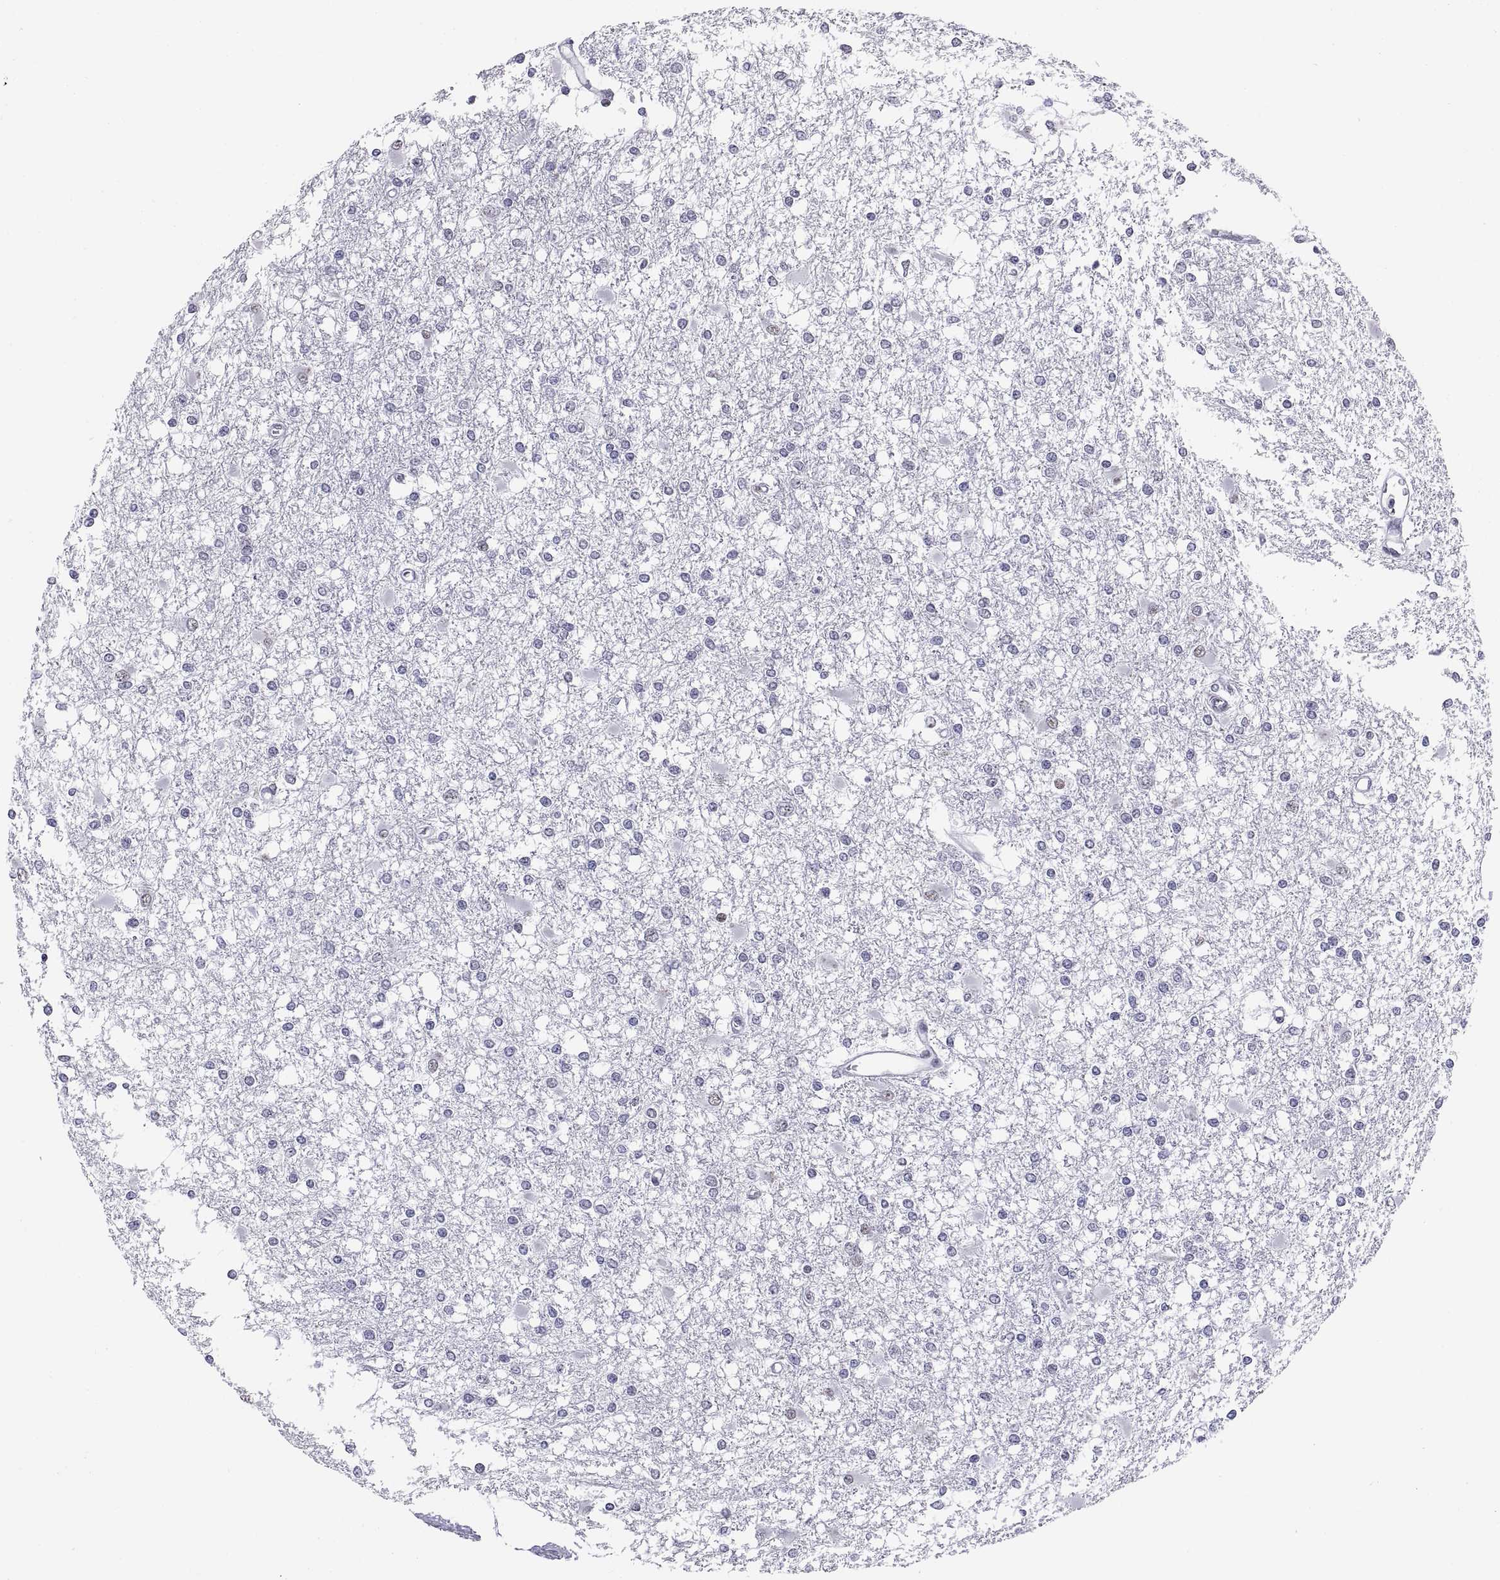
{"staining": {"intensity": "negative", "quantity": "none", "location": "none"}, "tissue": "glioma", "cell_type": "Tumor cells", "image_type": "cancer", "snomed": [{"axis": "morphology", "description": "Glioma, malignant, High grade"}, {"axis": "topography", "description": "Cerebral cortex"}], "caption": "IHC histopathology image of neoplastic tissue: human malignant glioma (high-grade) stained with DAB shows no significant protein staining in tumor cells. (Brightfield microscopy of DAB IHC at high magnification).", "gene": "NEUROD6", "patient": {"sex": "male", "age": 79}}